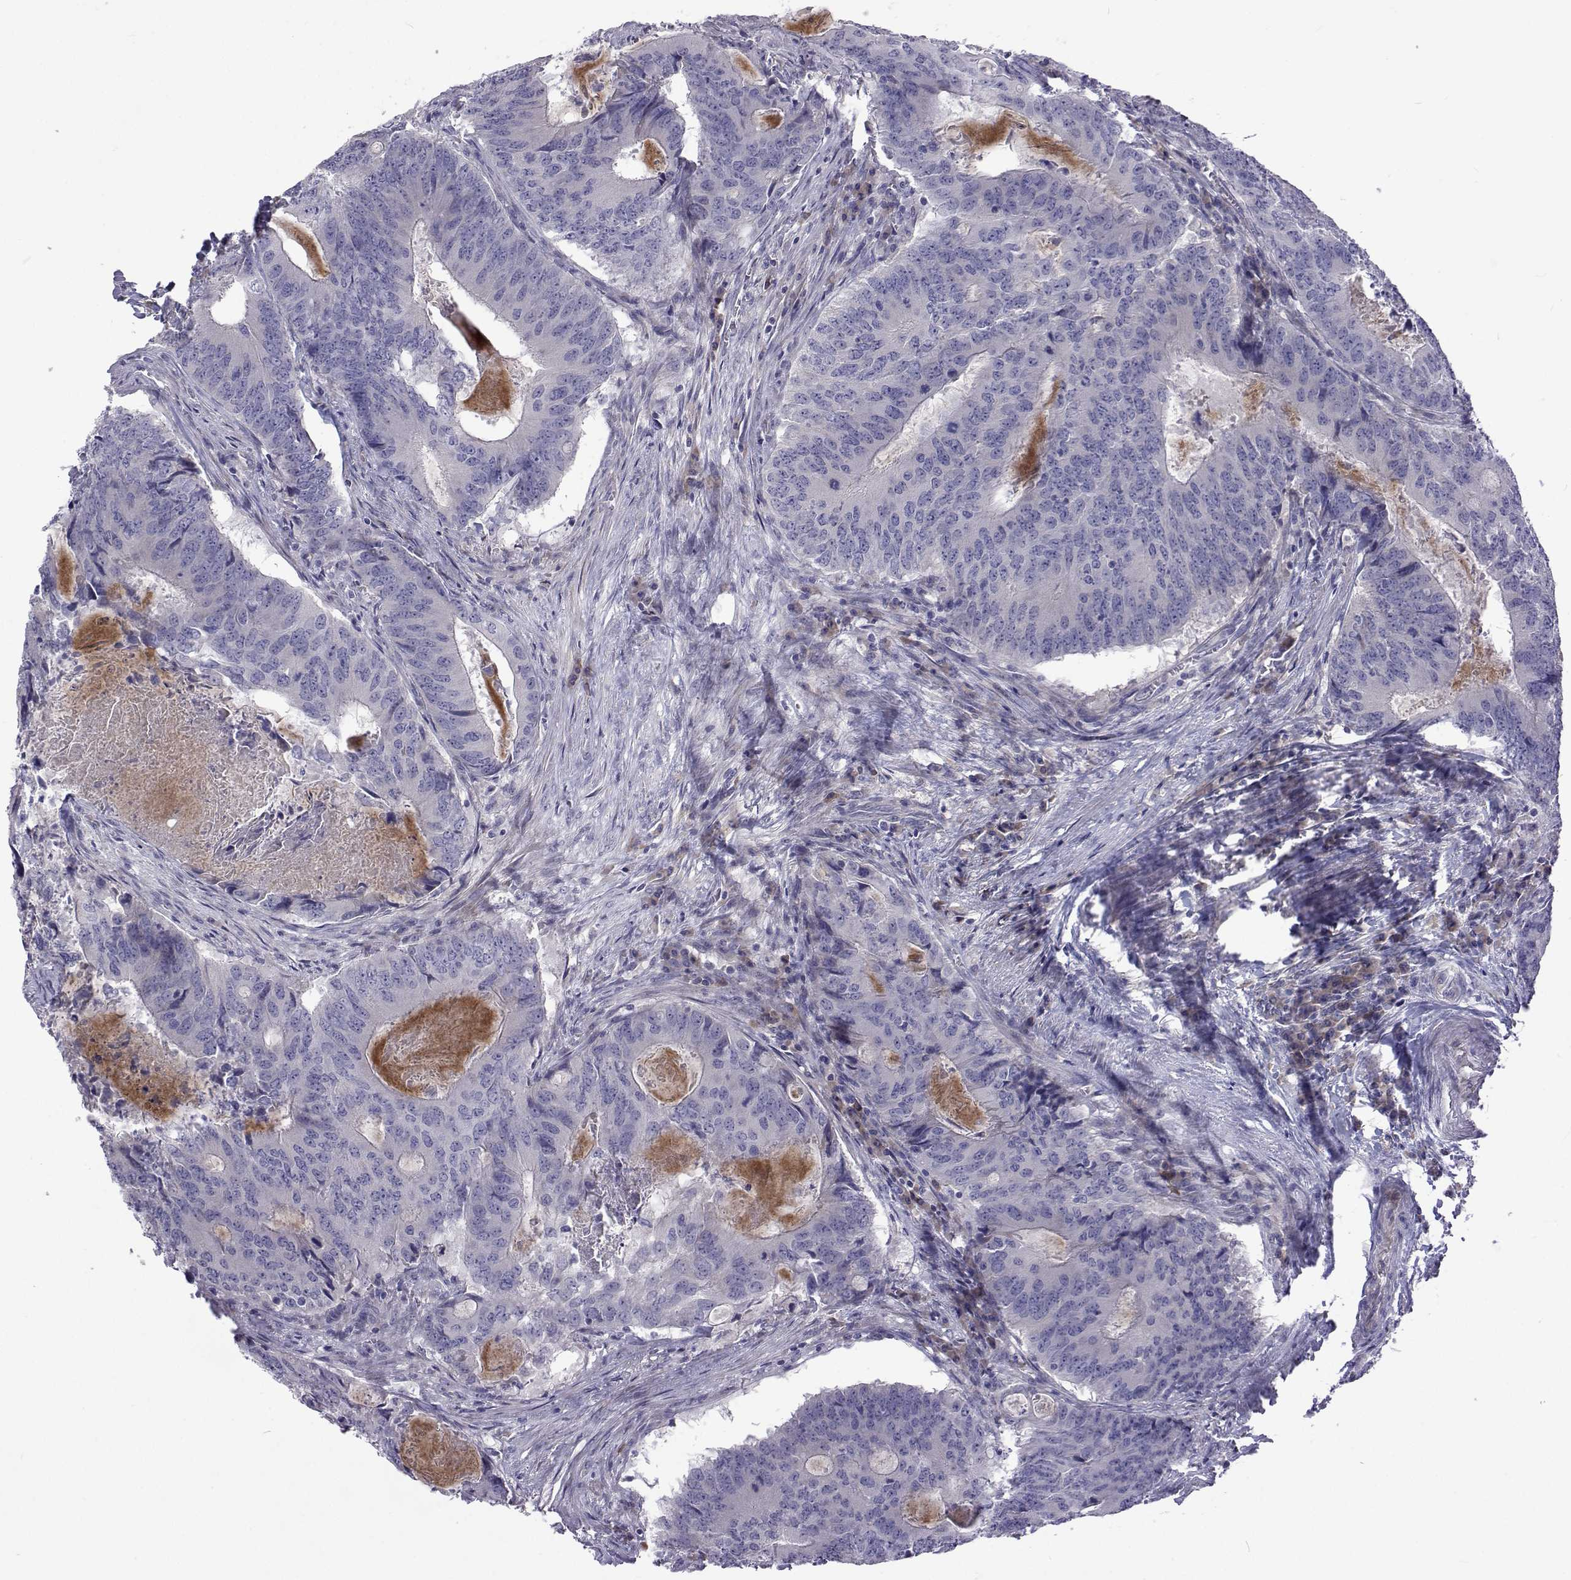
{"staining": {"intensity": "negative", "quantity": "none", "location": "none"}, "tissue": "colorectal cancer", "cell_type": "Tumor cells", "image_type": "cancer", "snomed": [{"axis": "morphology", "description": "Adenocarcinoma, NOS"}, {"axis": "topography", "description": "Colon"}], "caption": "Colorectal cancer stained for a protein using immunohistochemistry shows no staining tumor cells.", "gene": "NPR3", "patient": {"sex": "male", "age": 67}}